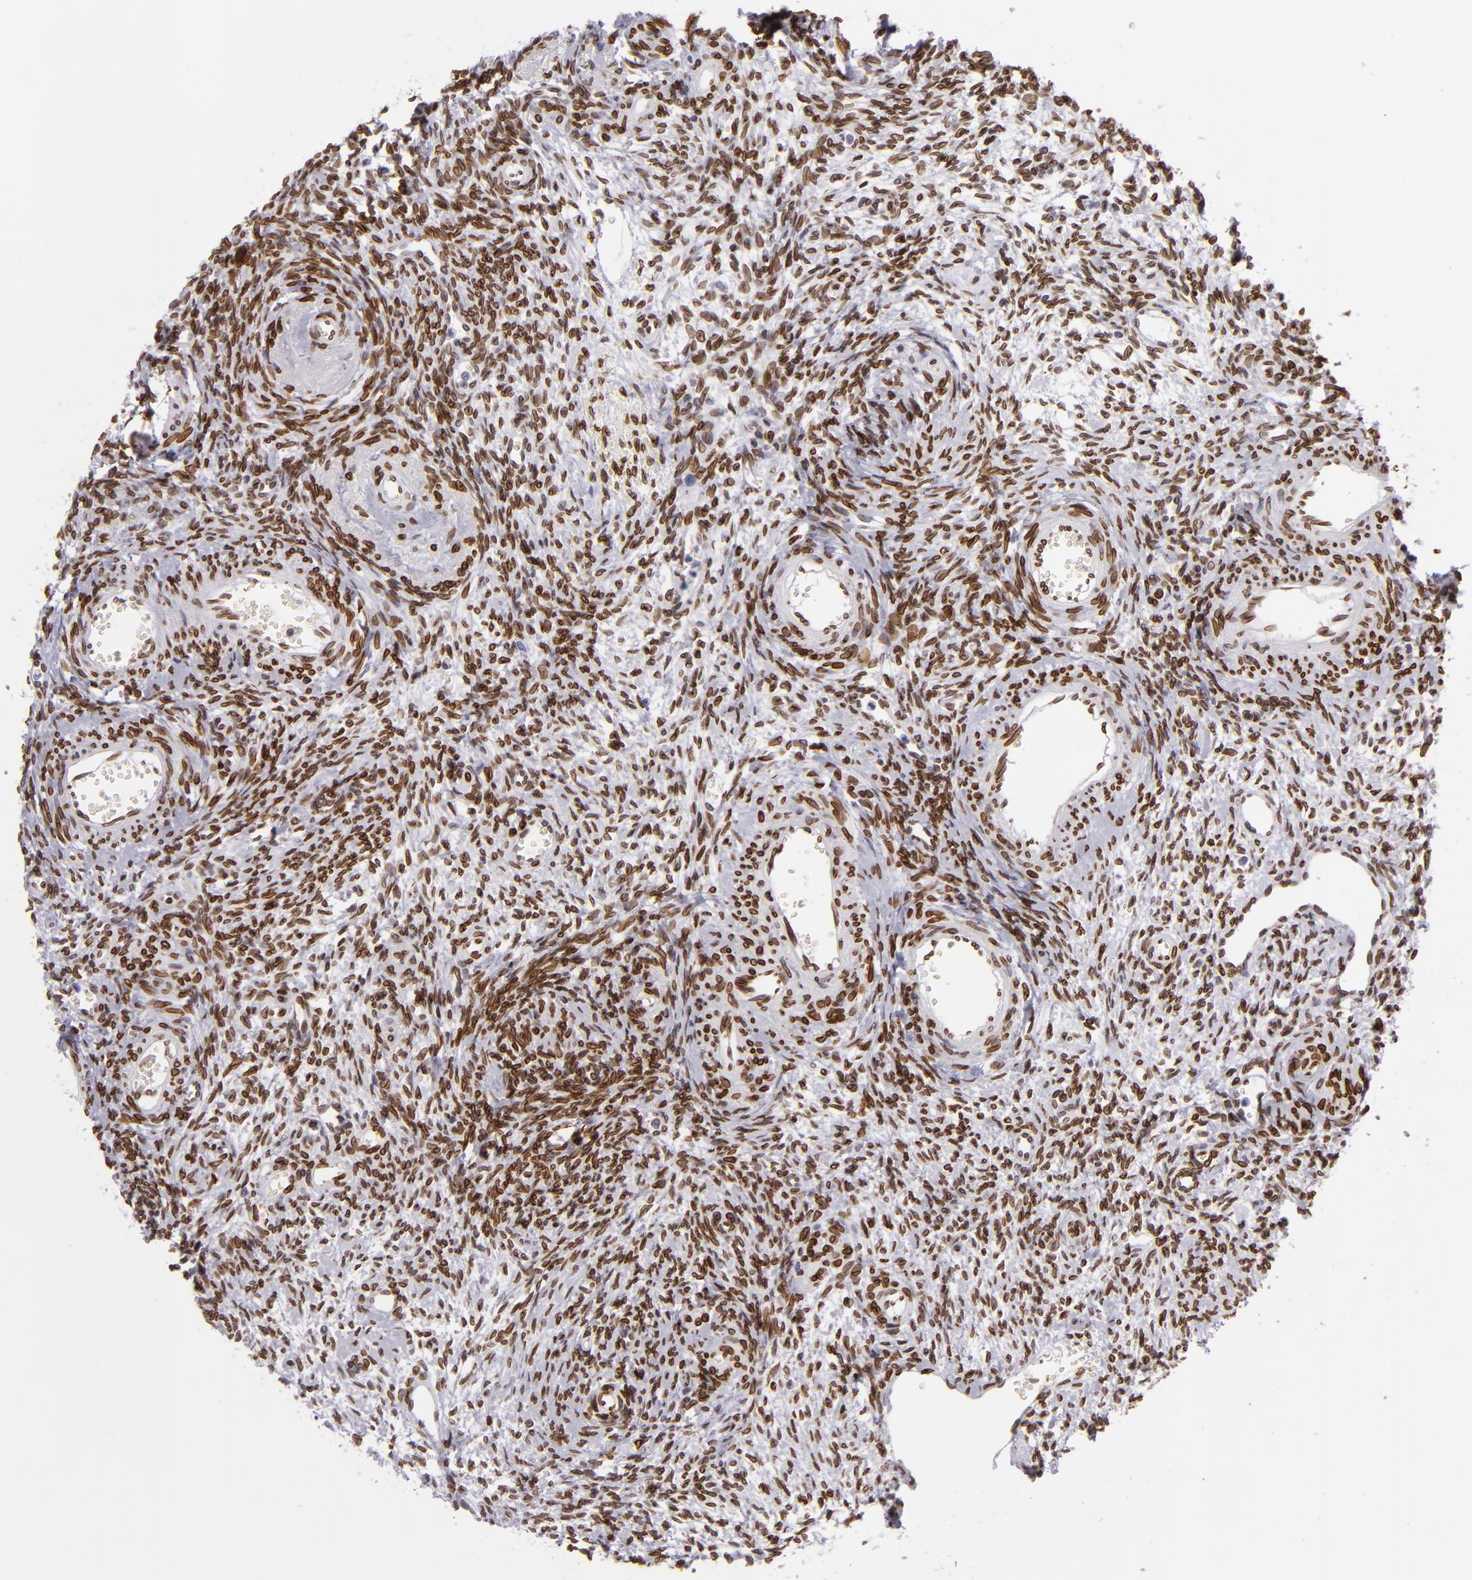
{"staining": {"intensity": "strong", "quantity": ">75%", "location": "nuclear"}, "tissue": "ovary", "cell_type": "Follicle cells", "image_type": "normal", "snomed": [{"axis": "morphology", "description": "Normal tissue, NOS"}, {"axis": "topography", "description": "Ovary"}], "caption": "Immunohistochemistry micrograph of benign ovary: ovary stained using immunohistochemistry (IHC) exhibits high levels of strong protein expression localized specifically in the nuclear of follicle cells, appearing as a nuclear brown color.", "gene": "EMD", "patient": {"sex": "female", "age": 39}}